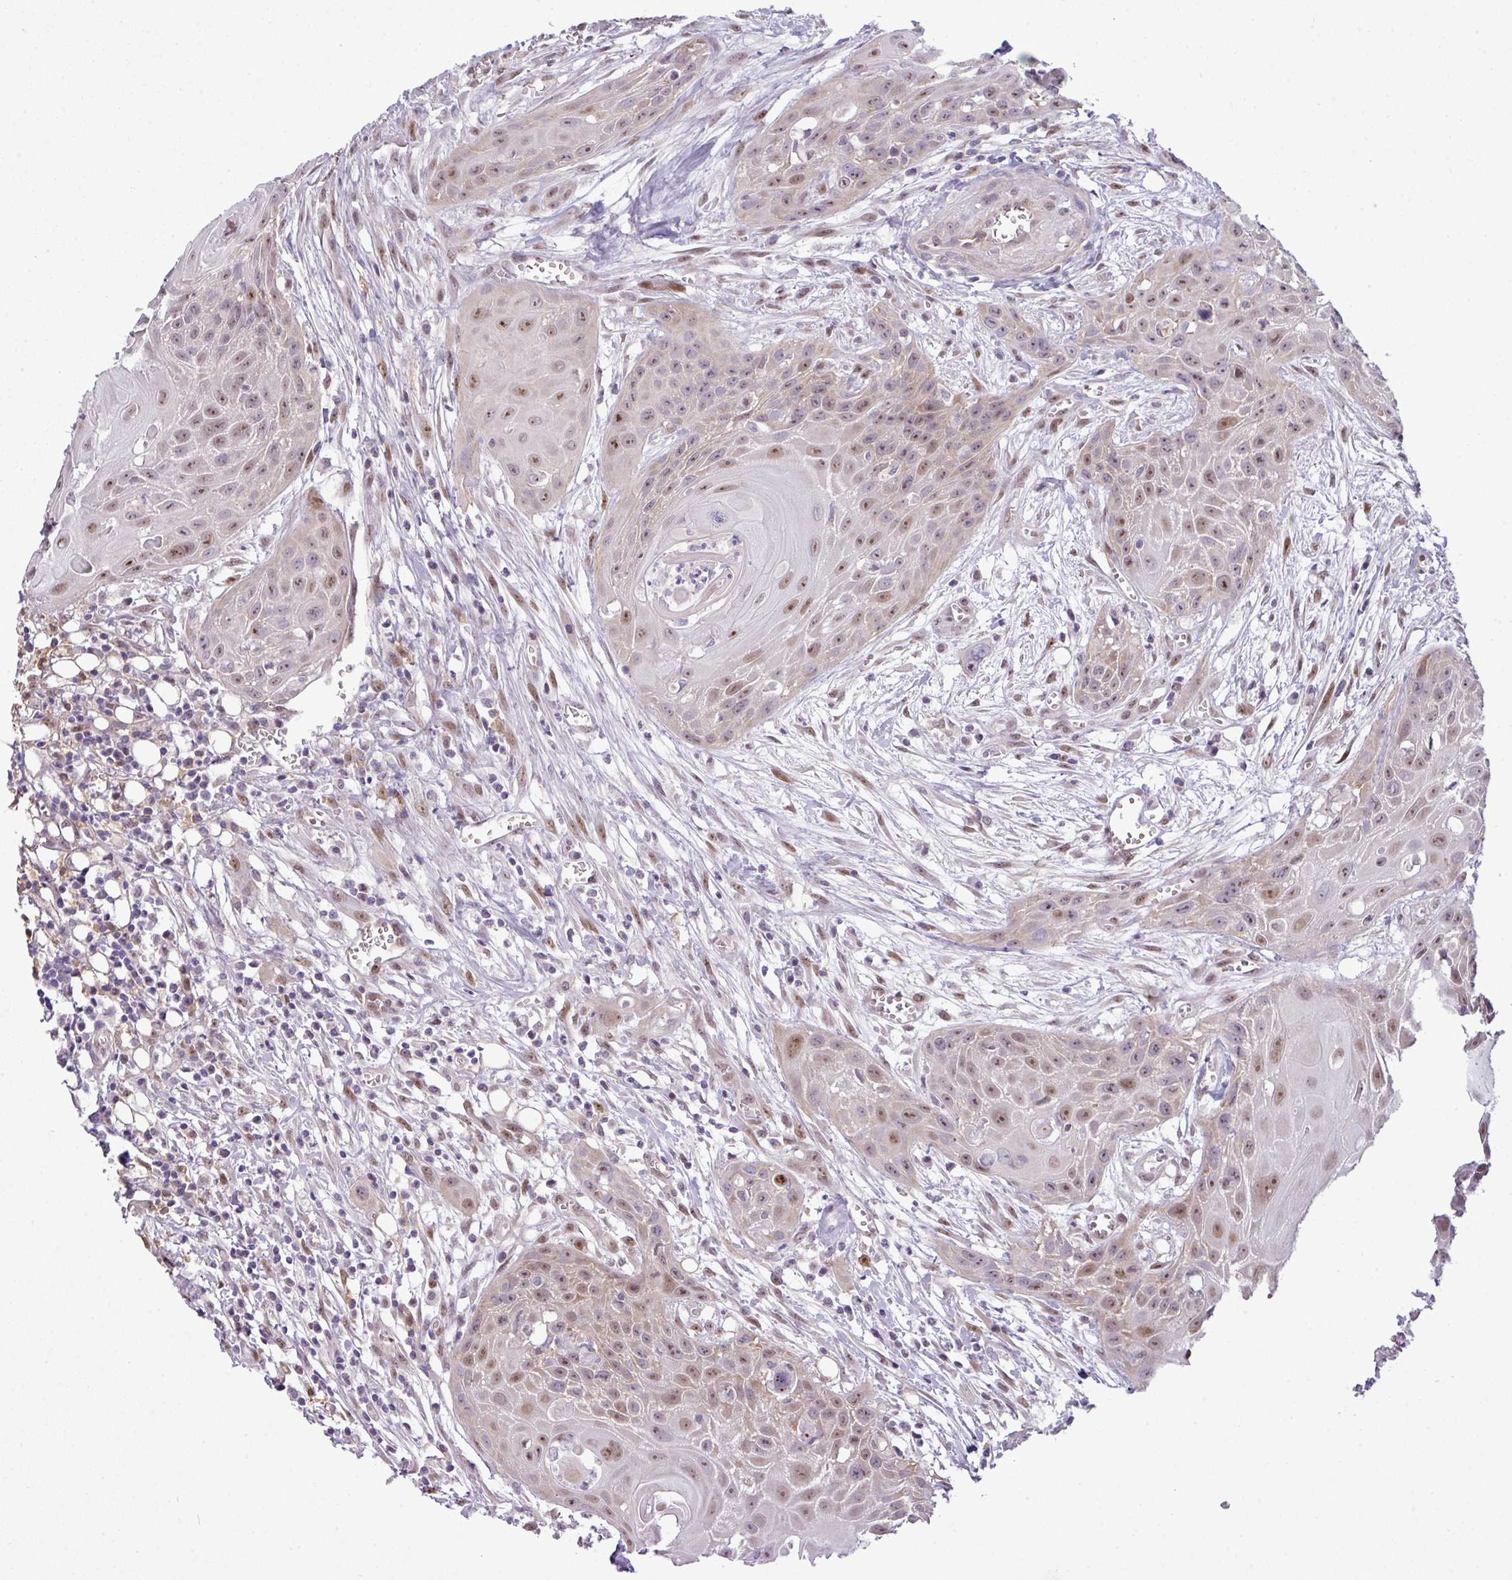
{"staining": {"intensity": "moderate", "quantity": "25%-75%", "location": "nuclear"}, "tissue": "head and neck cancer", "cell_type": "Tumor cells", "image_type": "cancer", "snomed": [{"axis": "morphology", "description": "Squamous cell carcinoma, NOS"}, {"axis": "topography", "description": "Lymph node"}, {"axis": "topography", "description": "Salivary gland"}, {"axis": "topography", "description": "Head-Neck"}], "caption": "Squamous cell carcinoma (head and neck) stained for a protein (brown) displays moderate nuclear positive expression in about 25%-75% of tumor cells.", "gene": "MAK16", "patient": {"sex": "female", "age": 74}}